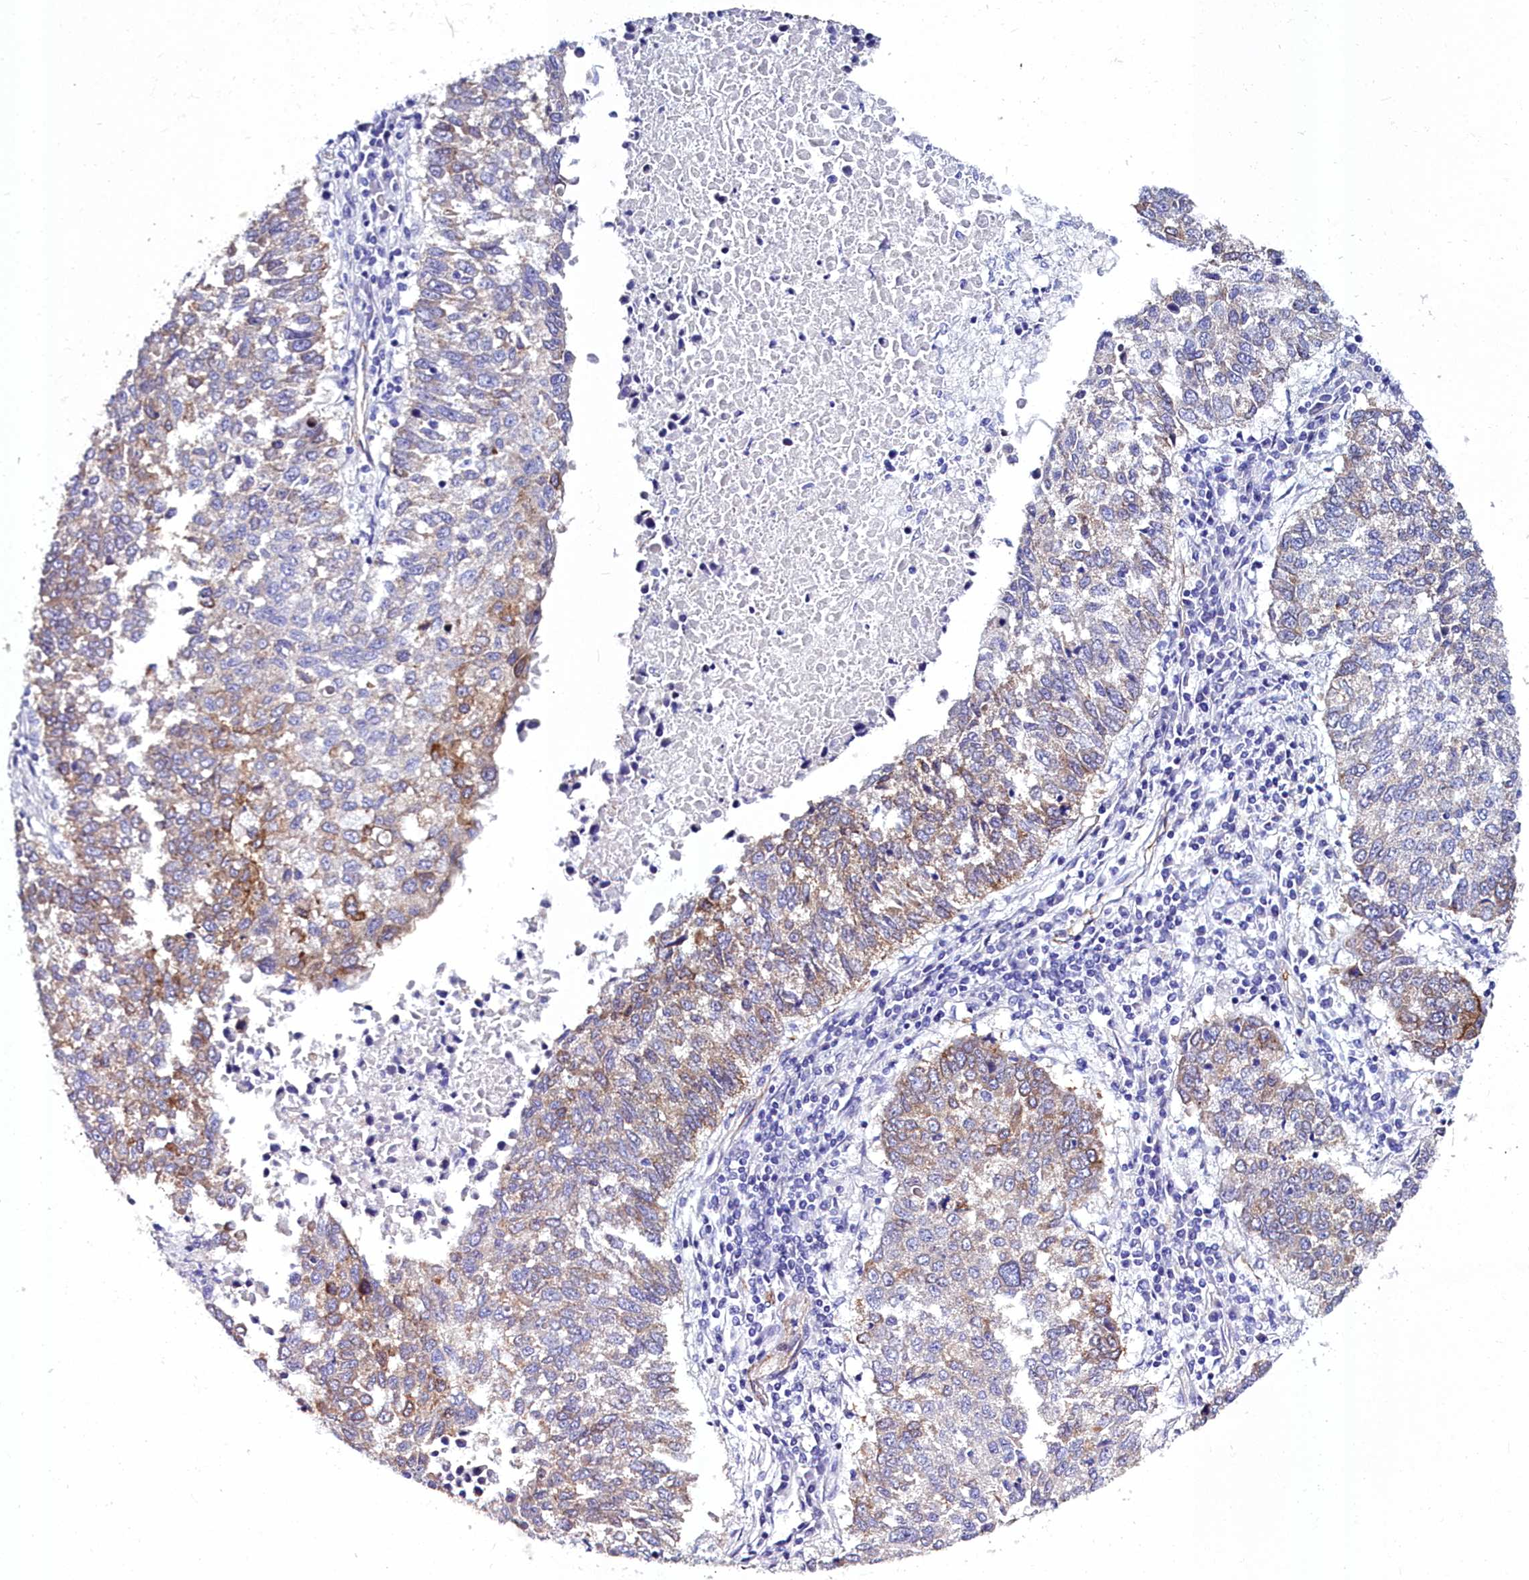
{"staining": {"intensity": "moderate", "quantity": "<25%", "location": "cytoplasmic/membranous"}, "tissue": "lung cancer", "cell_type": "Tumor cells", "image_type": "cancer", "snomed": [{"axis": "morphology", "description": "Squamous cell carcinoma, NOS"}, {"axis": "topography", "description": "Lung"}], "caption": "A brown stain labels moderate cytoplasmic/membranous expression of a protein in squamous cell carcinoma (lung) tumor cells.", "gene": "CYP4F11", "patient": {"sex": "male", "age": 73}}